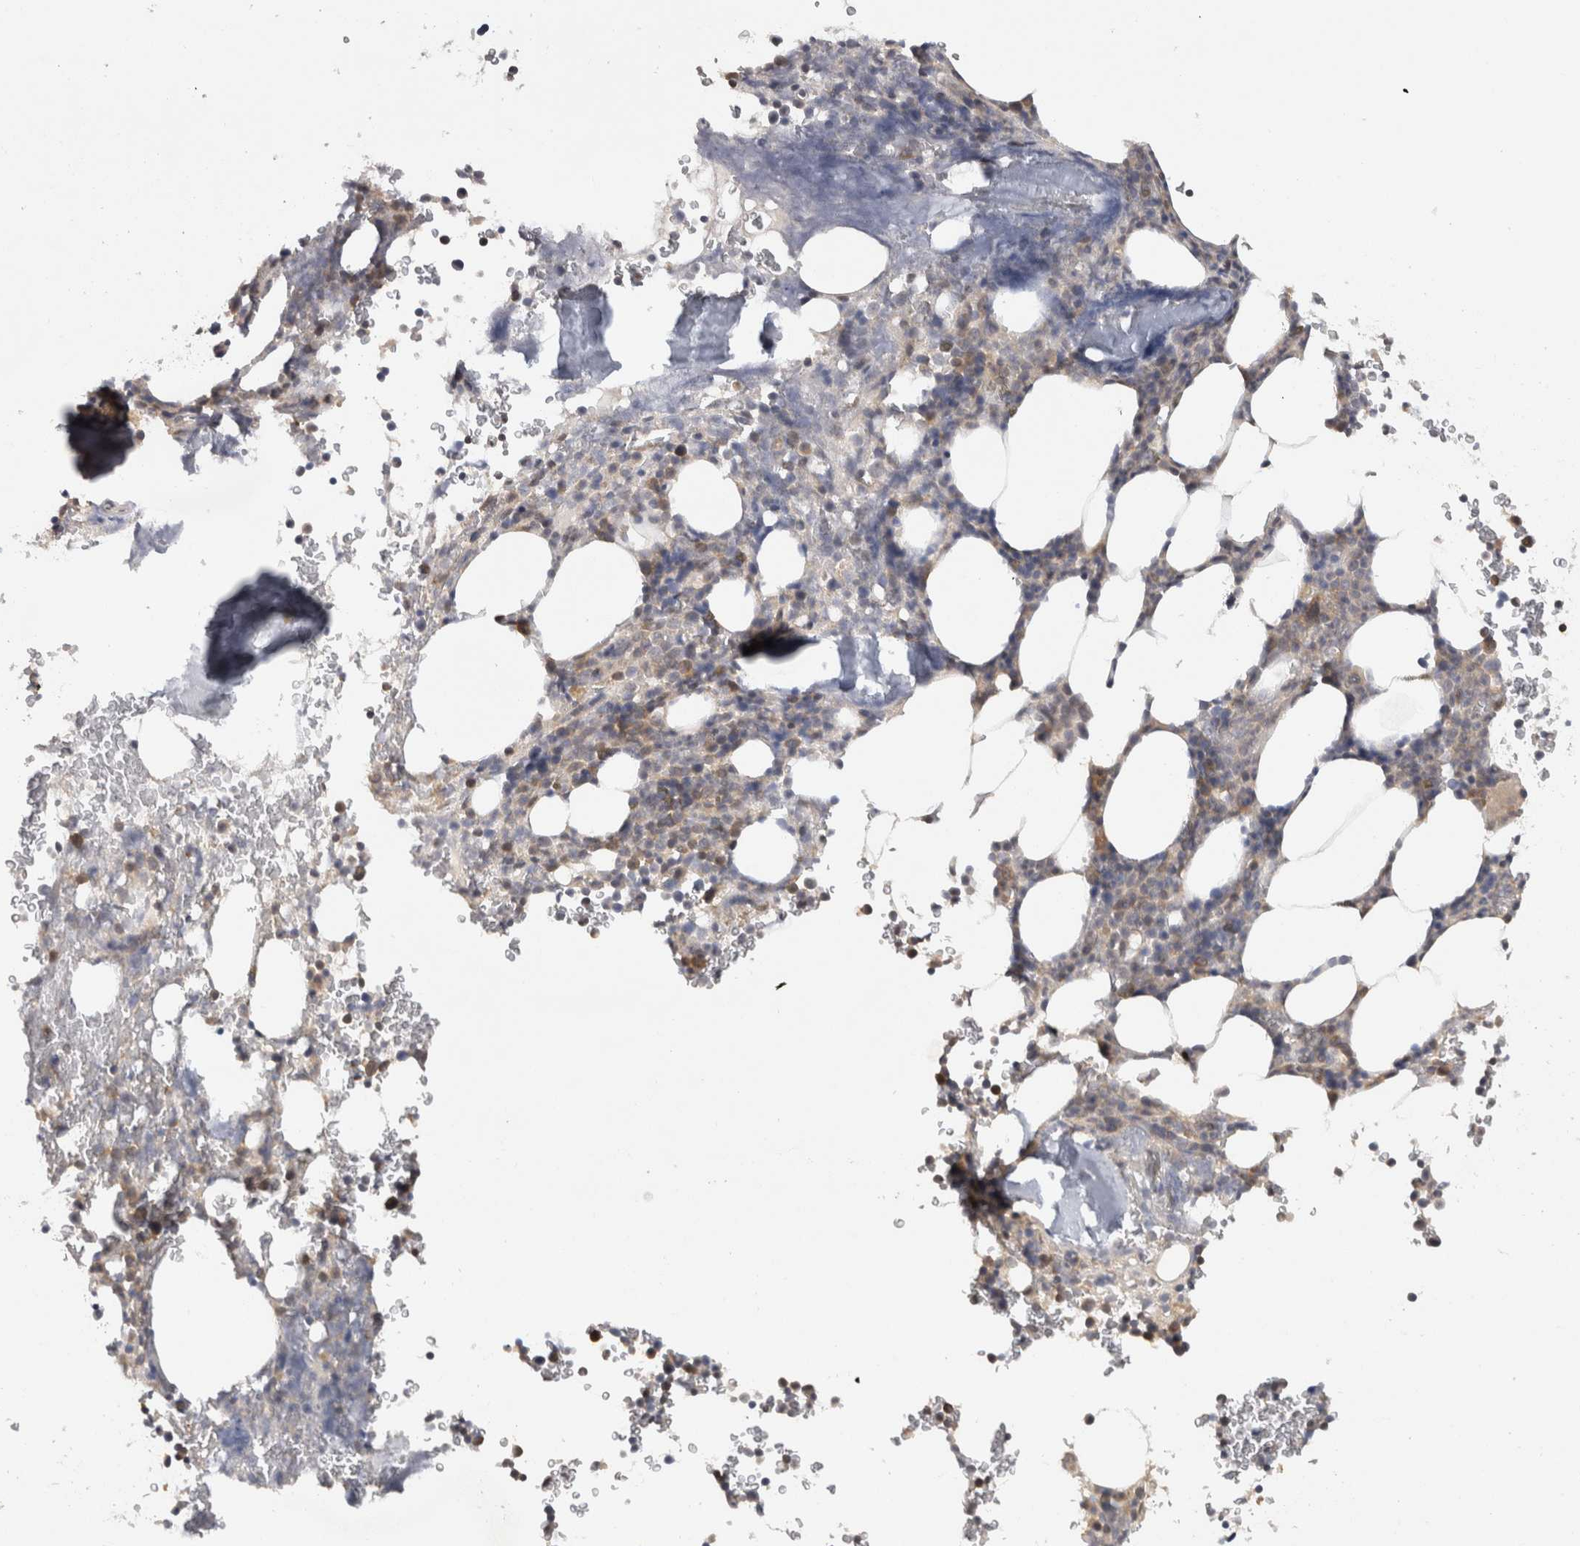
{"staining": {"intensity": "moderate", "quantity": "<25%", "location": "cytoplasmic/membranous"}, "tissue": "bone marrow", "cell_type": "Hematopoietic cells", "image_type": "normal", "snomed": [{"axis": "morphology", "description": "Normal tissue, NOS"}, {"axis": "topography", "description": "Bone marrow"}], "caption": "A photomicrograph of bone marrow stained for a protein reveals moderate cytoplasmic/membranous brown staining in hematopoietic cells. (DAB = brown stain, brightfield microscopy at high magnification).", "gene": "ACAT2", "patient": {"sex": "male", "age": 58}}